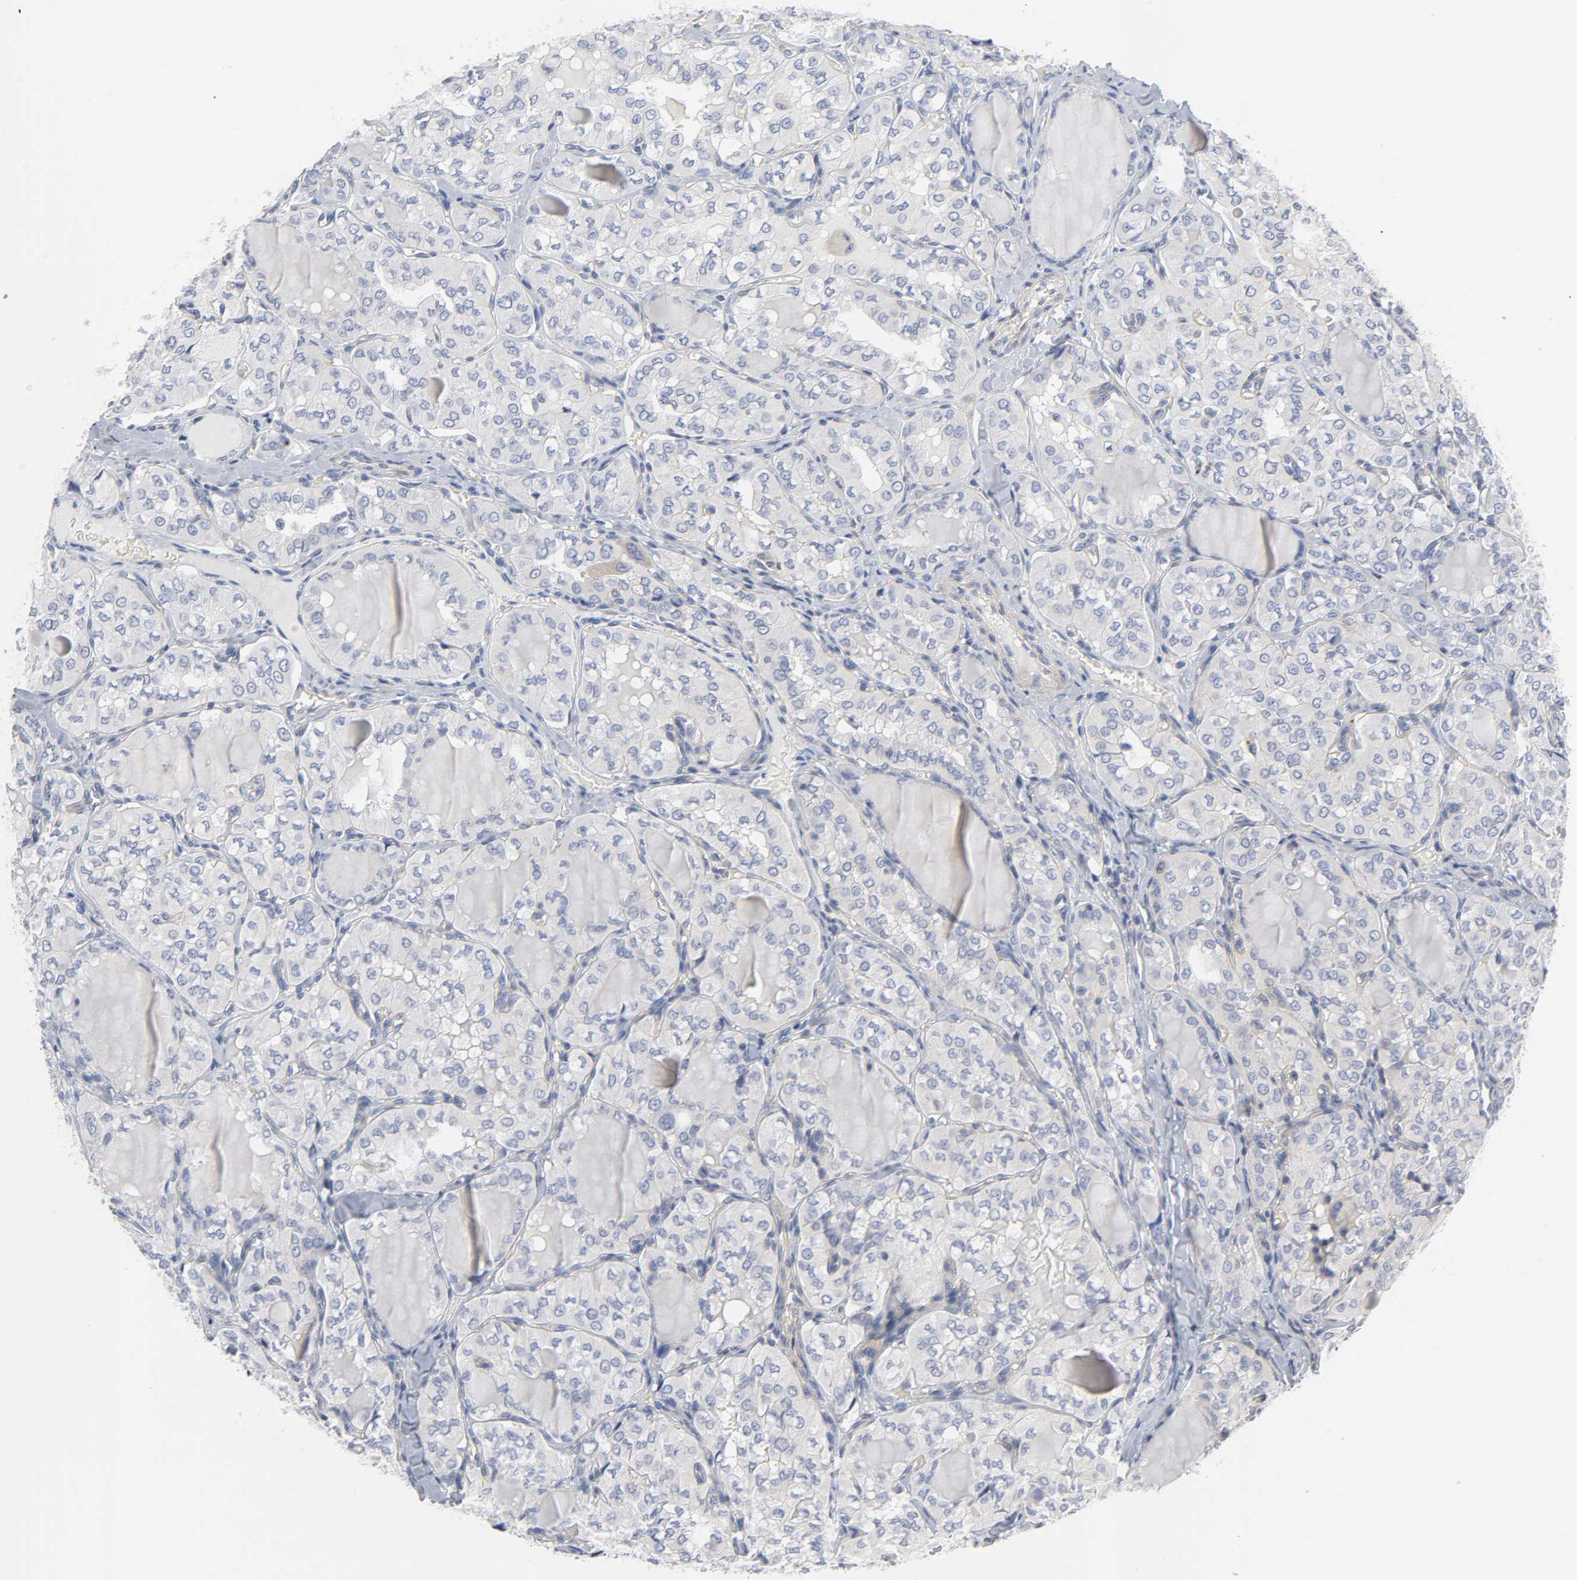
{"staining": {"intensity": "negative", "quantity": "none", "location": "none"}, "tissue": "thyroid cancer", "cell_type": "Tumor cells", "image_type": "cancer", "snomed": [{"axis": "morphology", "description": "Papillary adenocarcinoma, NOS"}, {"axis": "topography", "description": "Thyroid gland"}], "caption": "Thyroid cancer (papillary adenocarcinoma) stained for a protein using immunohistochemistry (IHC) reveals no staining tumor cells.", "gene": "ROCK1", "patient": {"sex": "male", "age": 20}}